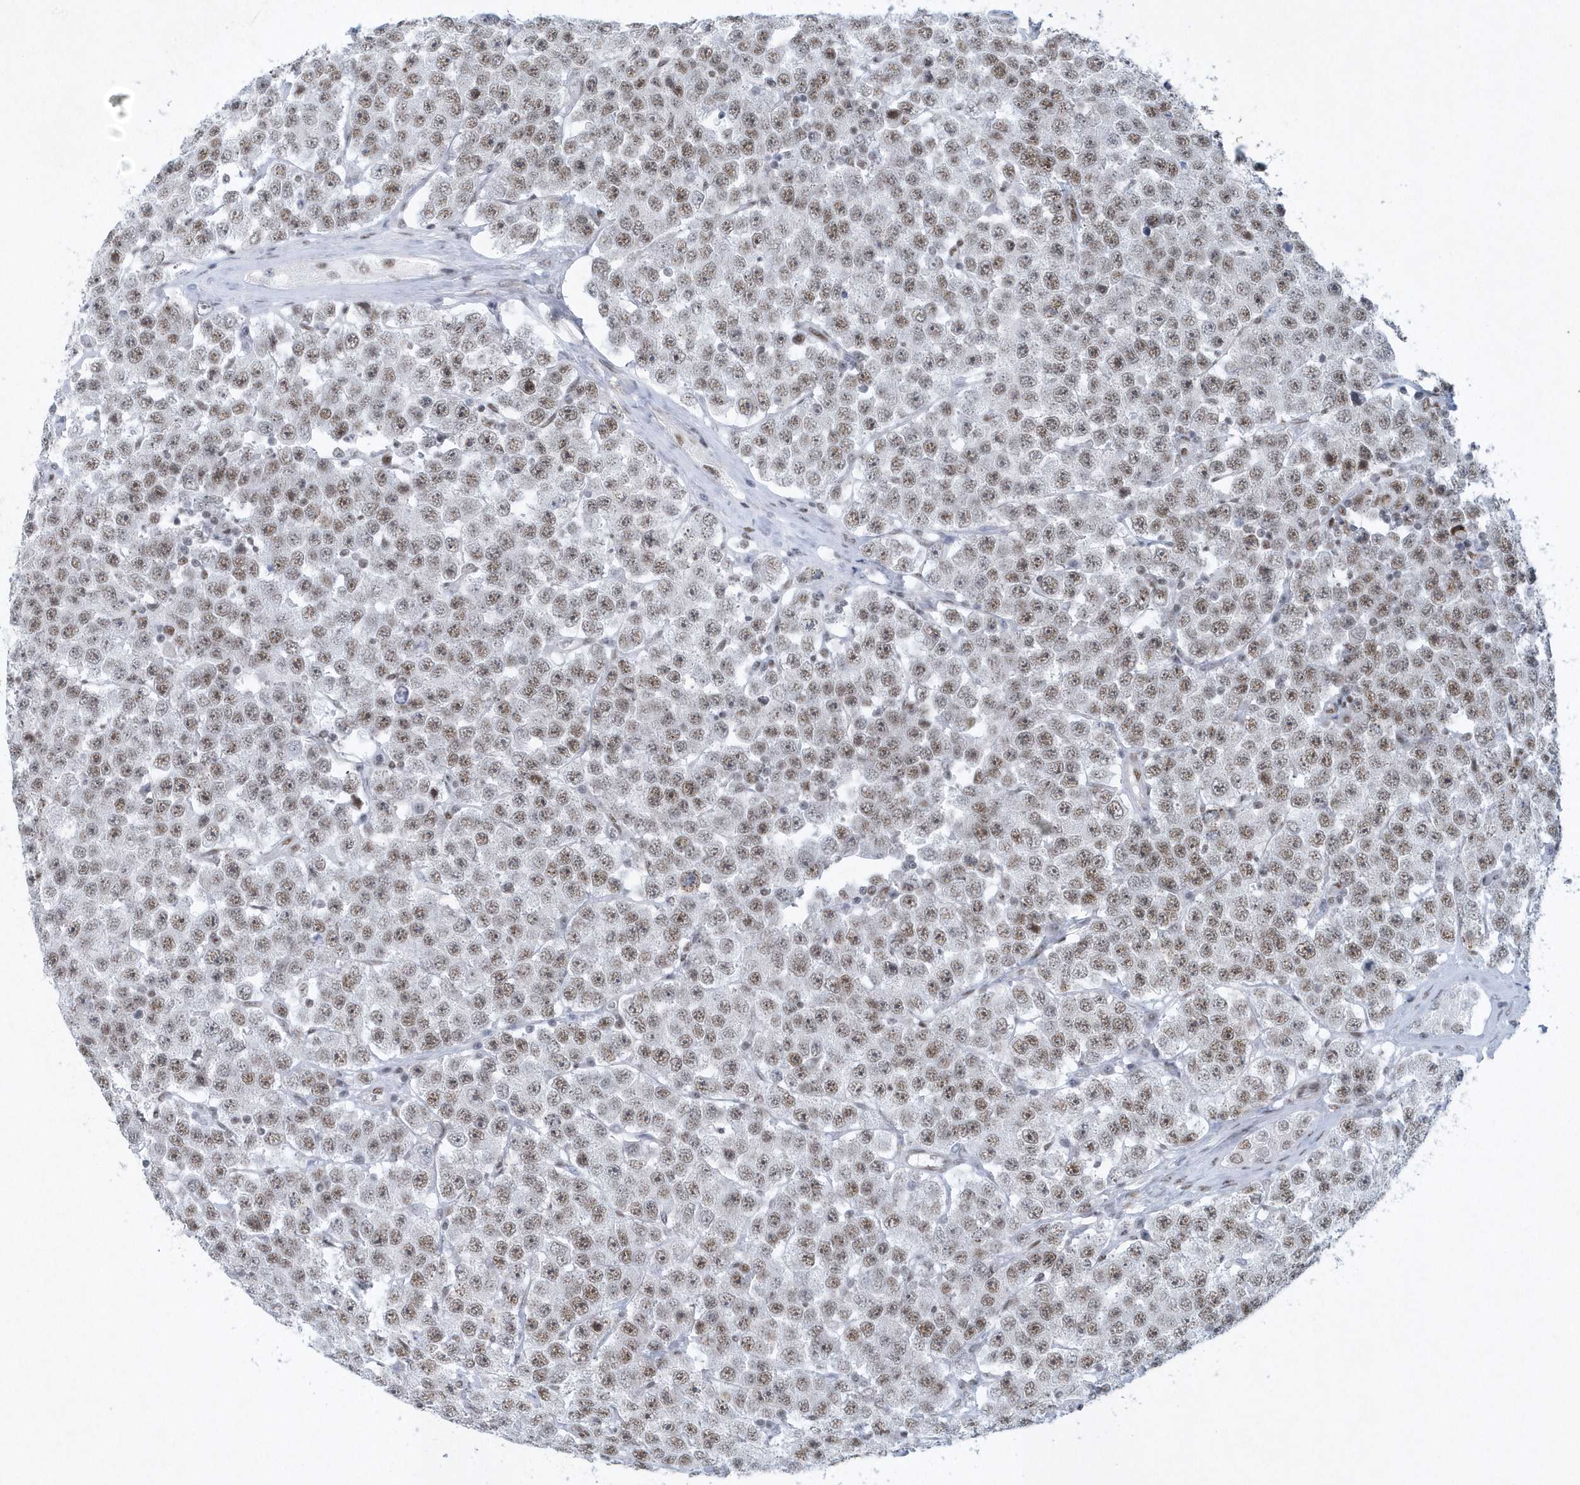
{"staining": {"intensity": "moderate", "quantity": ">75%", "location": "nuclear"}, "tissue": "testis cancer", "cell_type": "Tumor cells", "image_type": "cancer", "snomed": [{"axis": "morphology", "description": "Seminoma, NOS"}, {"axis": "topography", "description": "Testis"}], "caption": "Seminoma (testis) stained with a brown dye shows moderate nuclear positive expression in approximately >75% of tumor cells.", "gene": "DCLRE1A", "patient": {"sex": "male", "age": 28}}